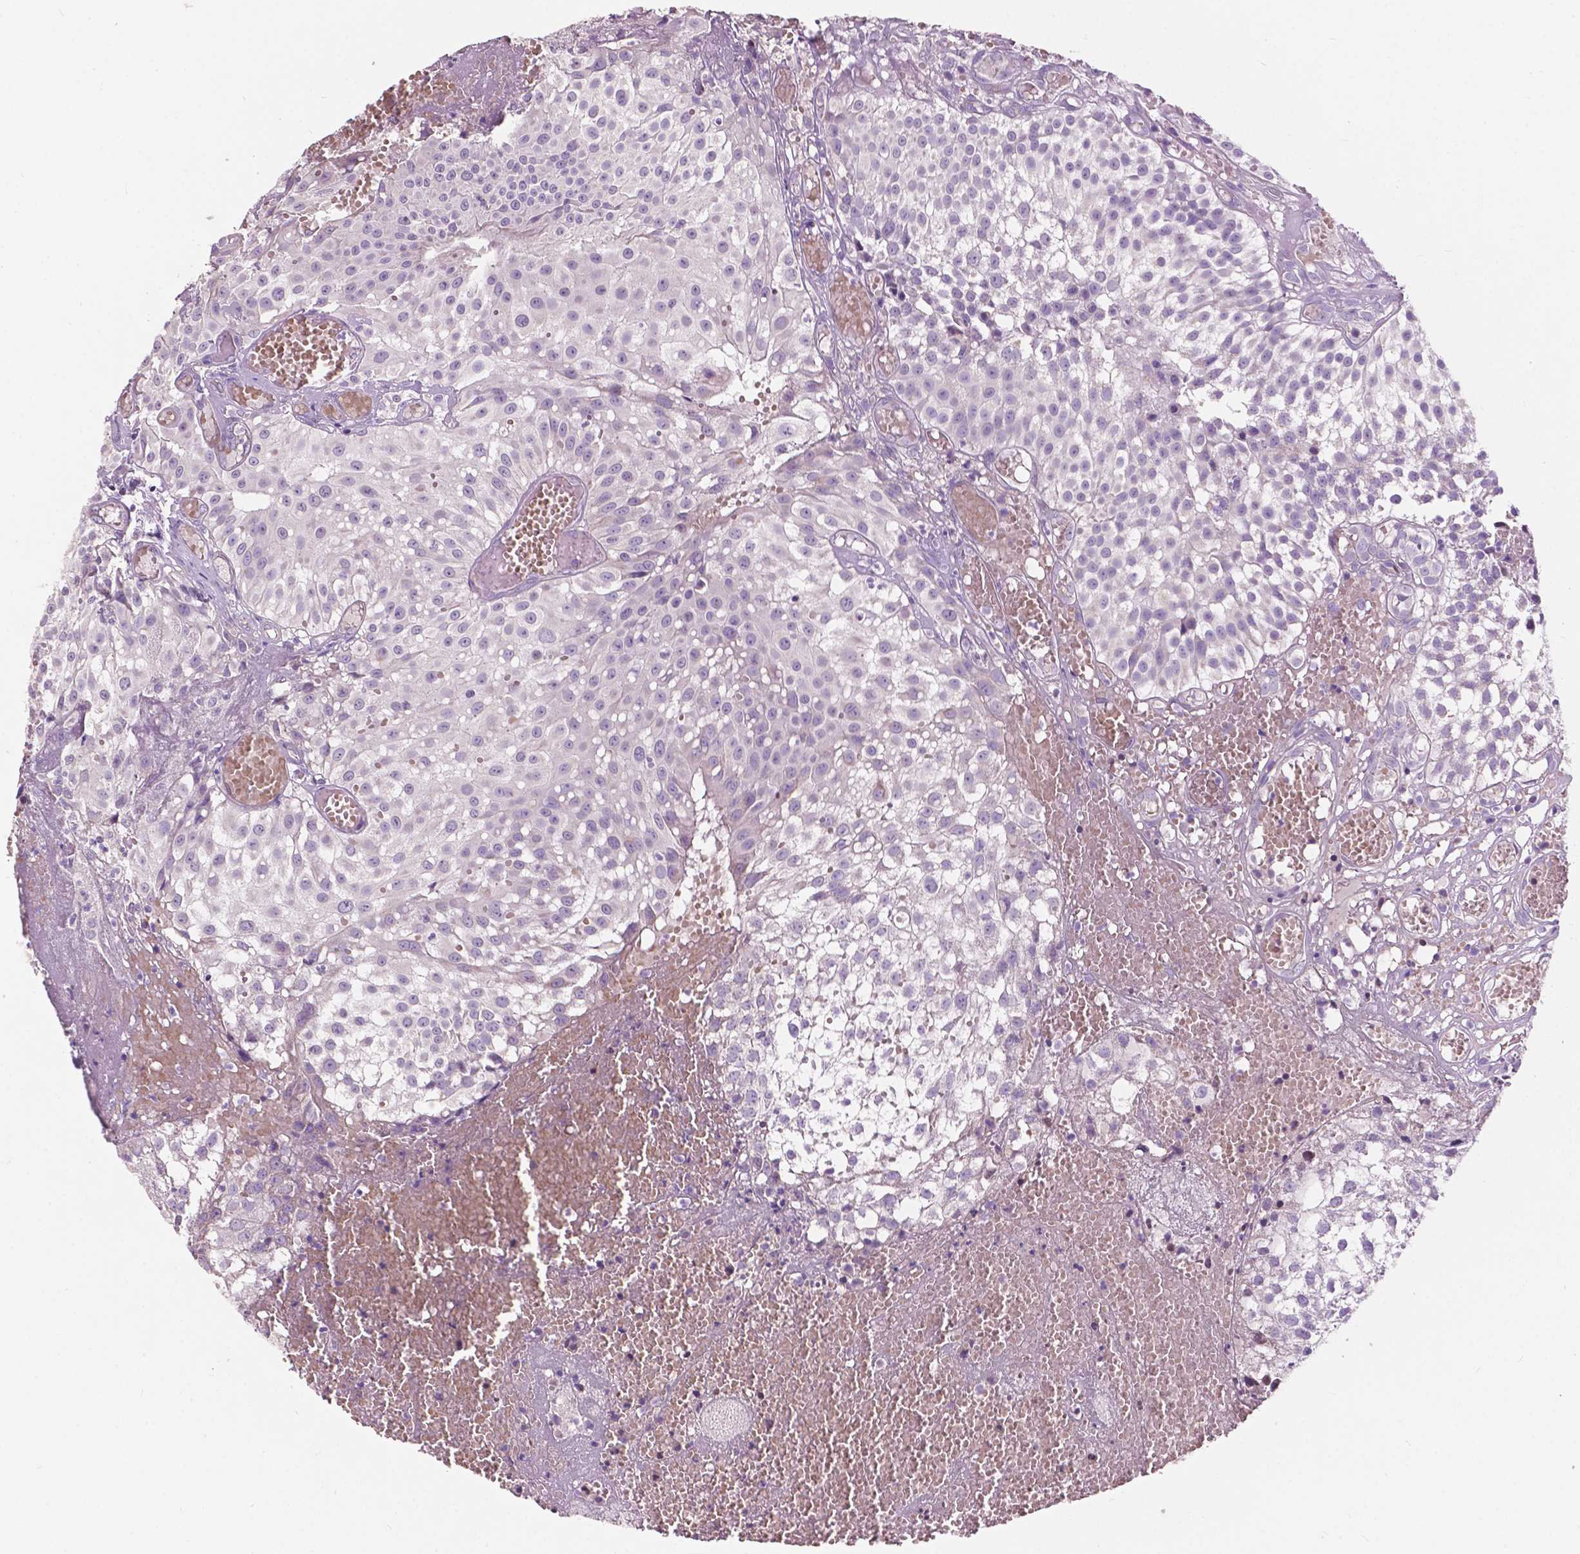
{"staining": {"intensity": "negative", "quantity": "none", "location": "none"}, "tissue": "urothelial cancer", "cell_type": "Tumor cells", "image_type": "cancer", "snomed": [{"axis": "morphology", "description": "Urothelial carcinoma, Low grade"}, {"axis": "topography", "description": "Urinary bladder"}], "caption": "IHC histopathology image of human urothelial cancer stained for a protein (brown), which exhibits no expression in tumor cells.", "gene": "NDUFS1", "patient": {"sex": "male", "age": 79}}